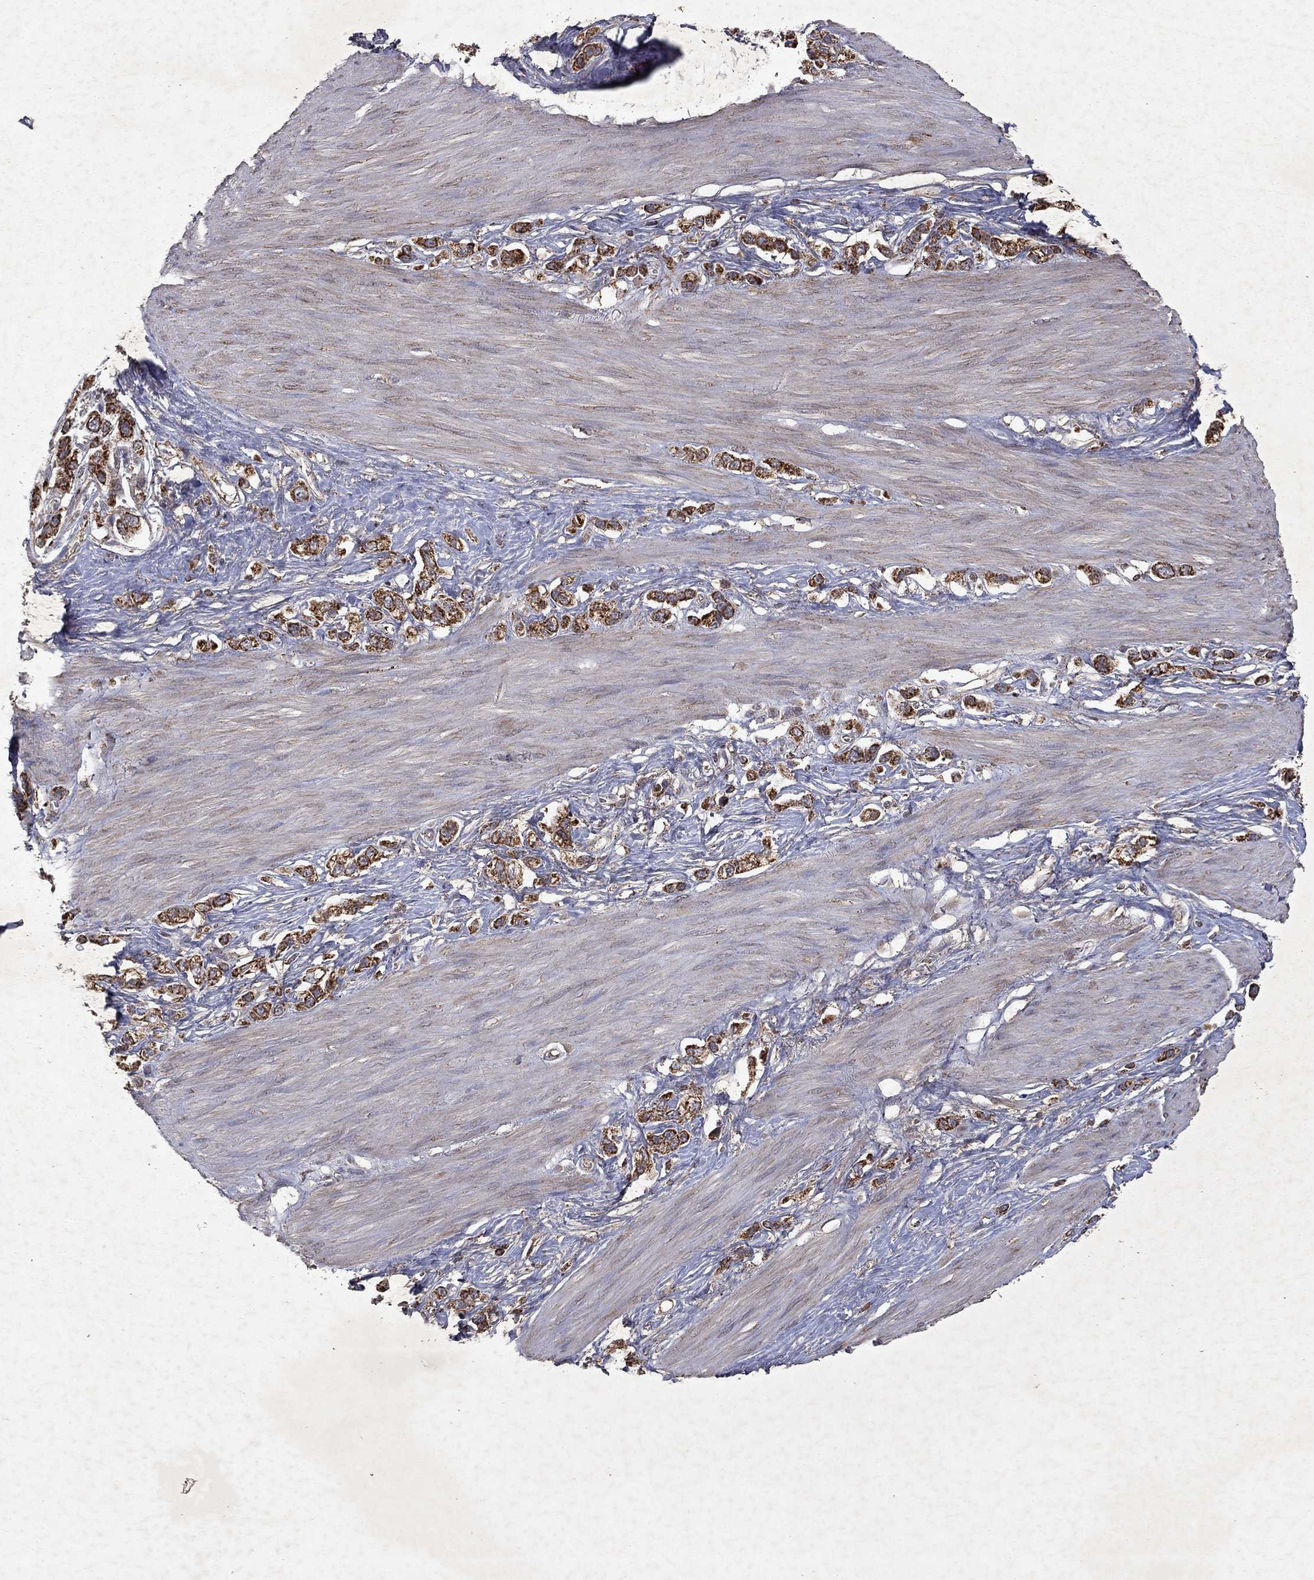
{"staining": {"intensity": "strong", "quantity": ">75%", "location": "cytoplasmic/membranous"}, "tissue": "stomach cancer", "cell_type": "Tumor cells", "image_type": "cancer", "snomed": [{"axis": "morphology", "description": "Normal tissue, NOS"}, {"axis": "morphology", "description": "Adenocarcinoma, NOS"}, {"axis": "morphology", "description": "Adenocarcinoma, High grade"}, {"axis": "topography", "description": "Stomach, upper"}, {"axis": "topography", "description": "Stomach"}], "caption": "Adenocarcinoma (high-grade) (stomach) tissue shows strong cytoplasmic/membranous expression in about >75% of tumor cells, visualized by immunohistochemistry.", "gene": "PYROXD2", "patient": {"sex": "female", "age": 65}}